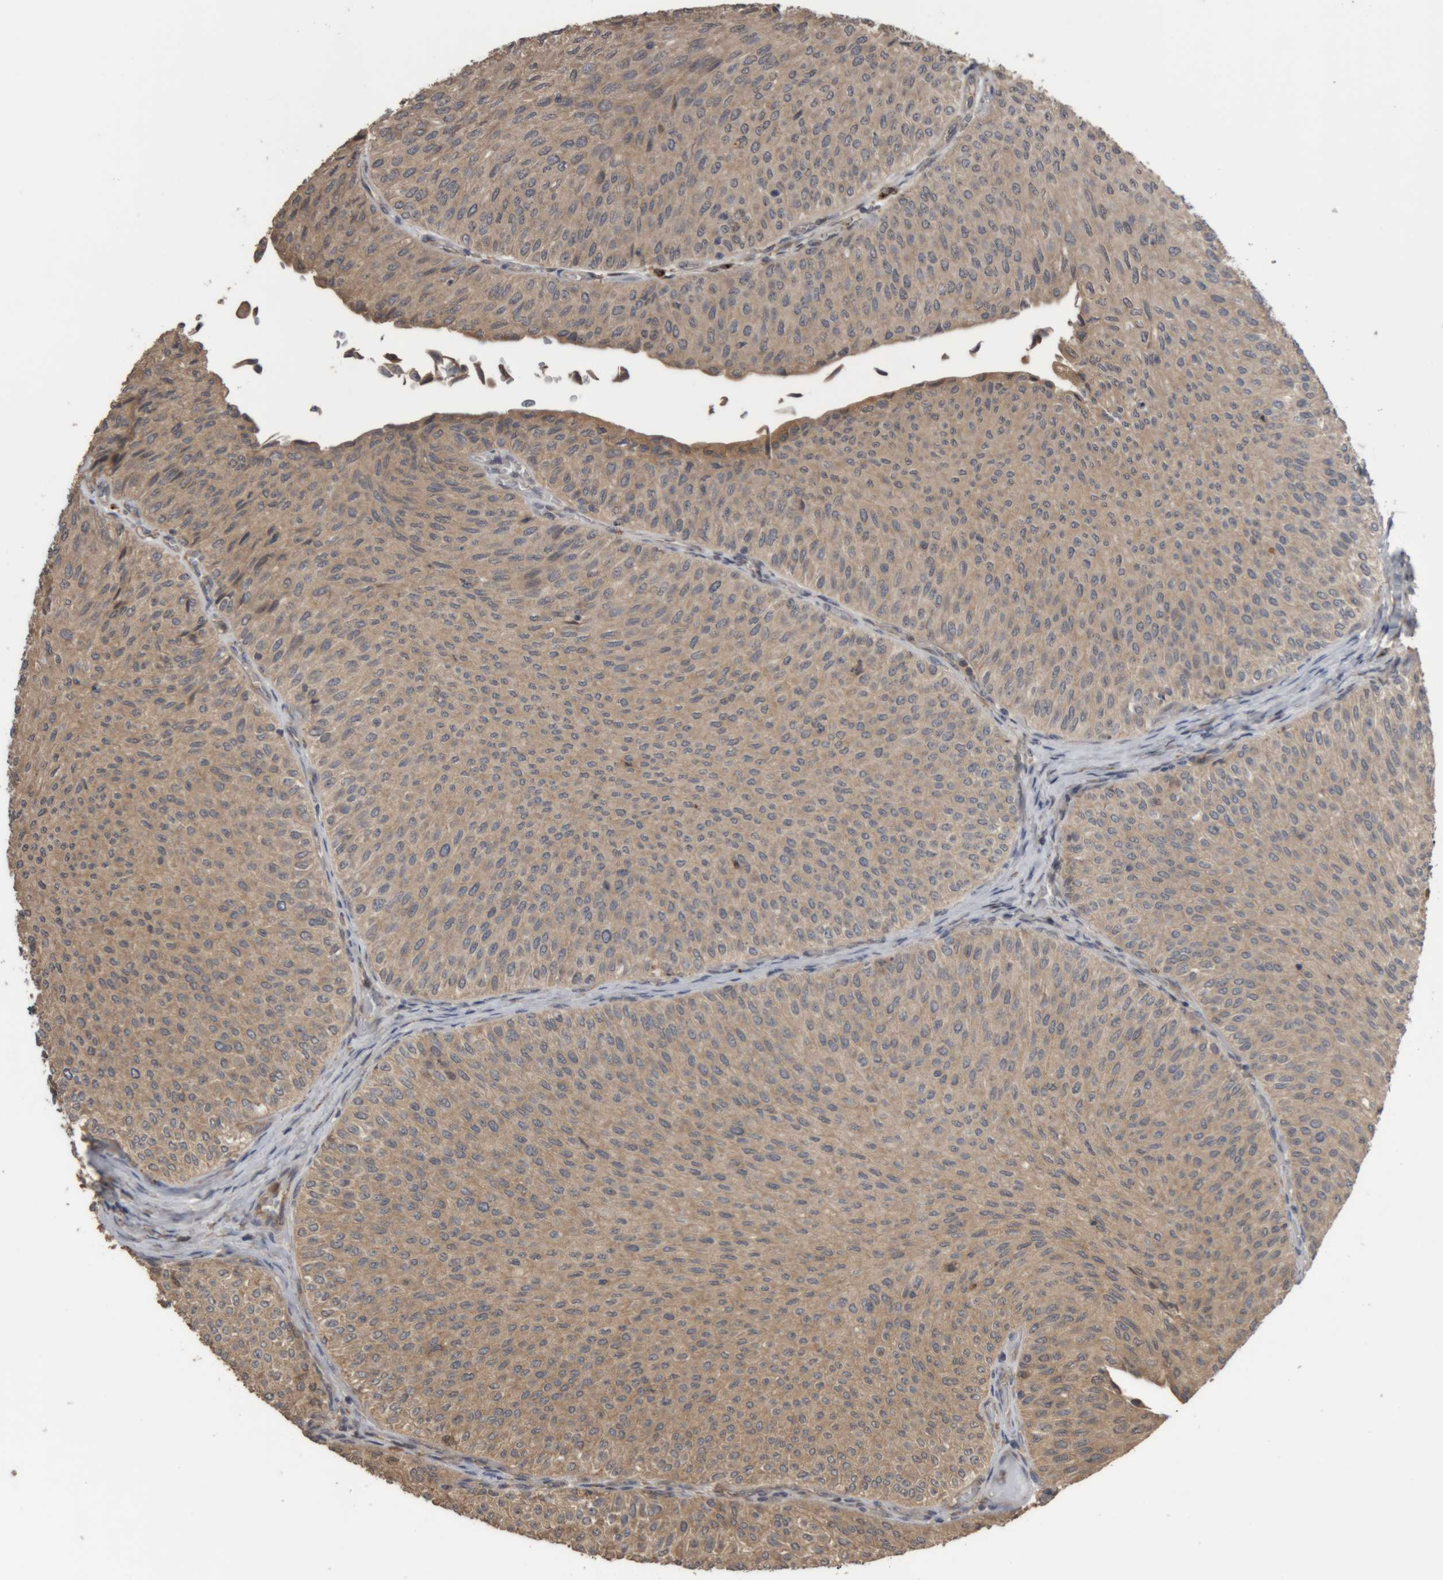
{"staining": {"intensity": "weak", "quantity": ">75%", "location": "cytoplasmic/membranous"}, "tissue": "urothelial cancer", "cell_type": "Tumor cells", "image_type": "cancer", "snomed": [{"axis": "morphology", "description": "Urothelial carcinoma, Low grade"}, {"axis": "topography", "description": "Urinary bladder"}], "caption": "A photomicrograph of human urothelial cancer stained for a protein displays weak cytoplasmic/membranous brown staining in tumor cells.", "gene": "TMED7", "patient": {"sex": "male", "age": 78}}